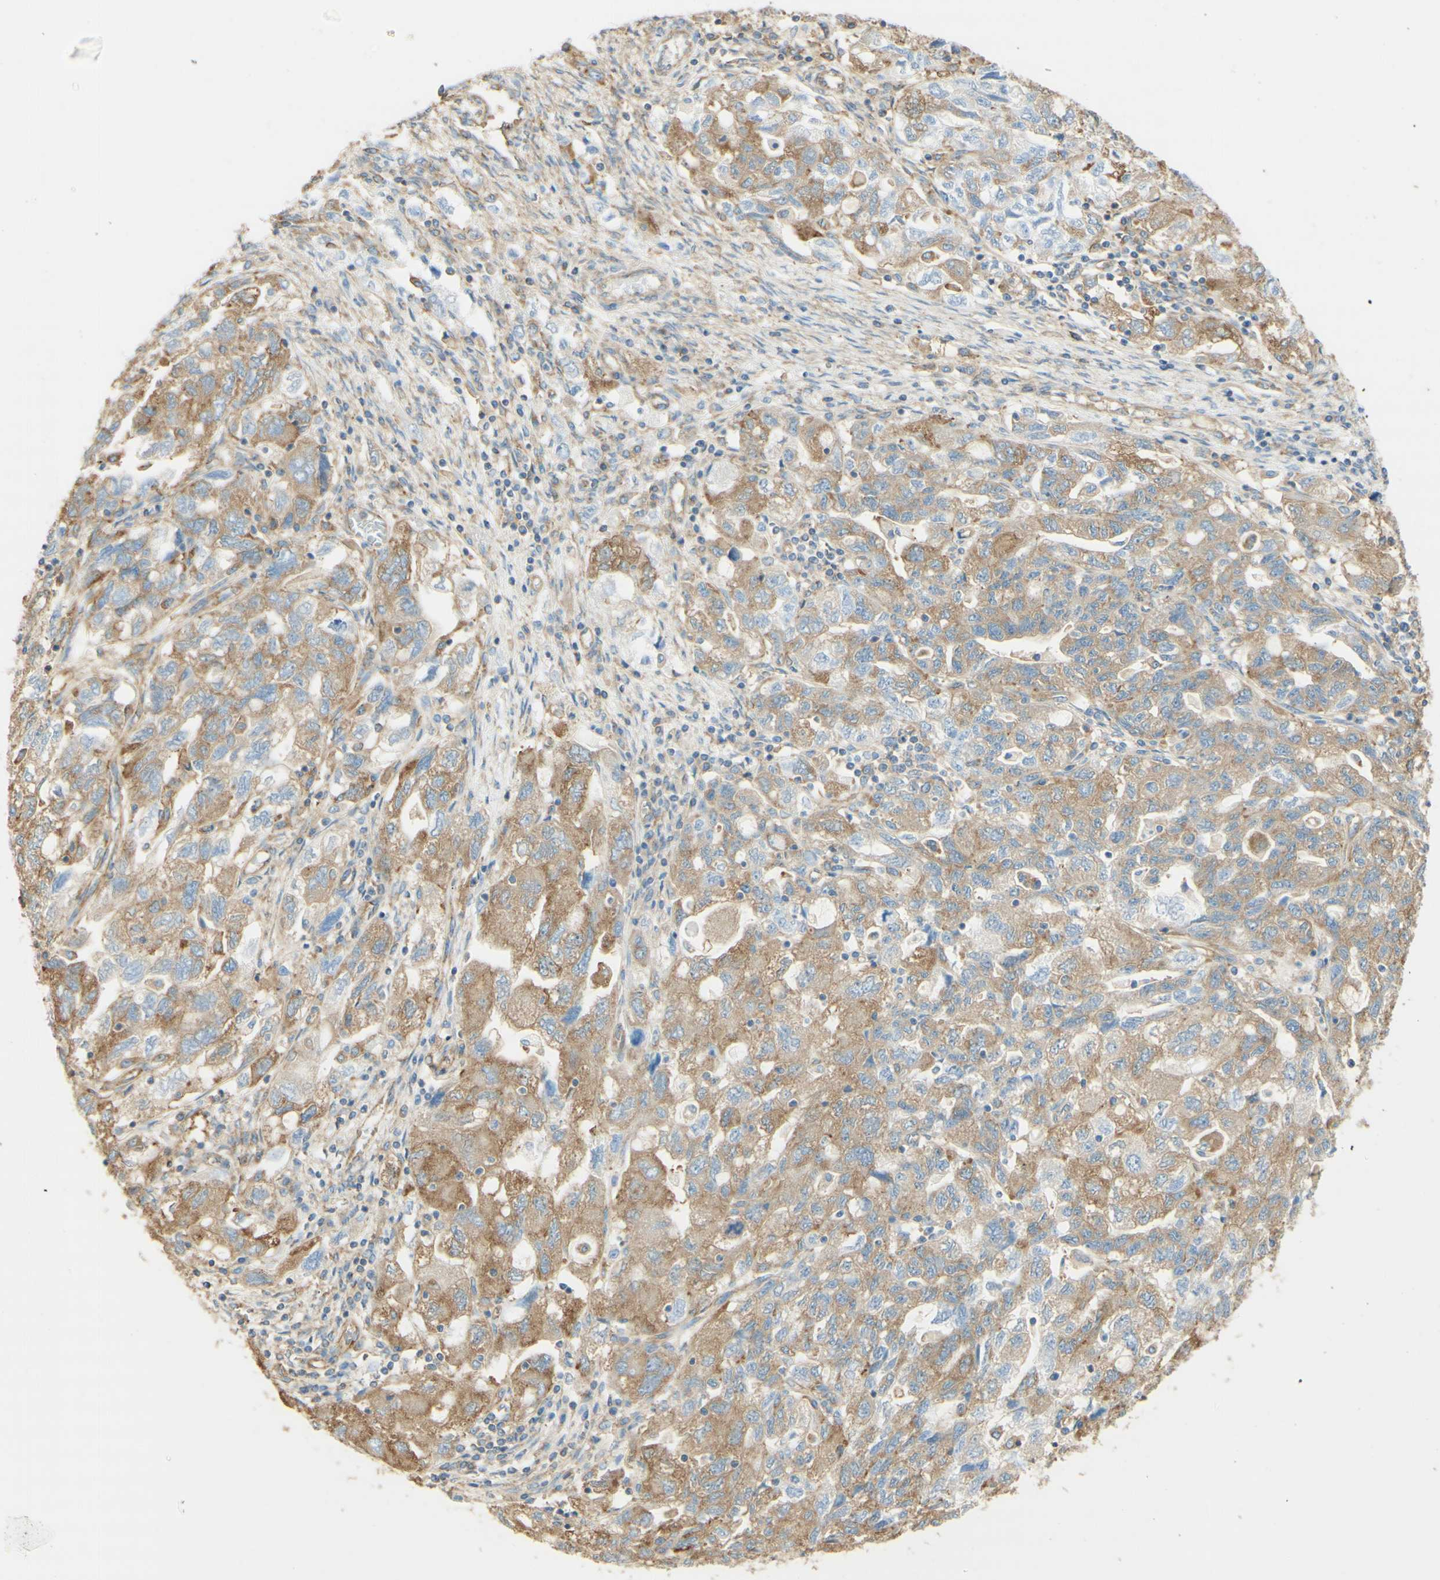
{"staining": {"intensity": "moderate", "quantity": "25%-75%", "location": "cytoplasmic/membranous"}, "tissue": "ovarian cancer", "cell_type": "Tumor cells", "image_type": "cancer", "snomed": [{"axis": "morphology", "description": "Carcinoma, NOS"}, {"axis": "morphology", "description": "Cystadenocarcinoma, serous, NOS"}, {"axis": "topography", "description": "Ovary"}], "caption": "Protein positivity by immunohistochemistry (IHC) shows moderate cytoplasmic/membranous positivity in approximately 25%-75% of tumor cells in ovarian cancer. The protein of interest is shown in brown color, while the nuclei are stained blue.", "gene": "CLTC", "patient": {"sex": "female", "age": 69}}